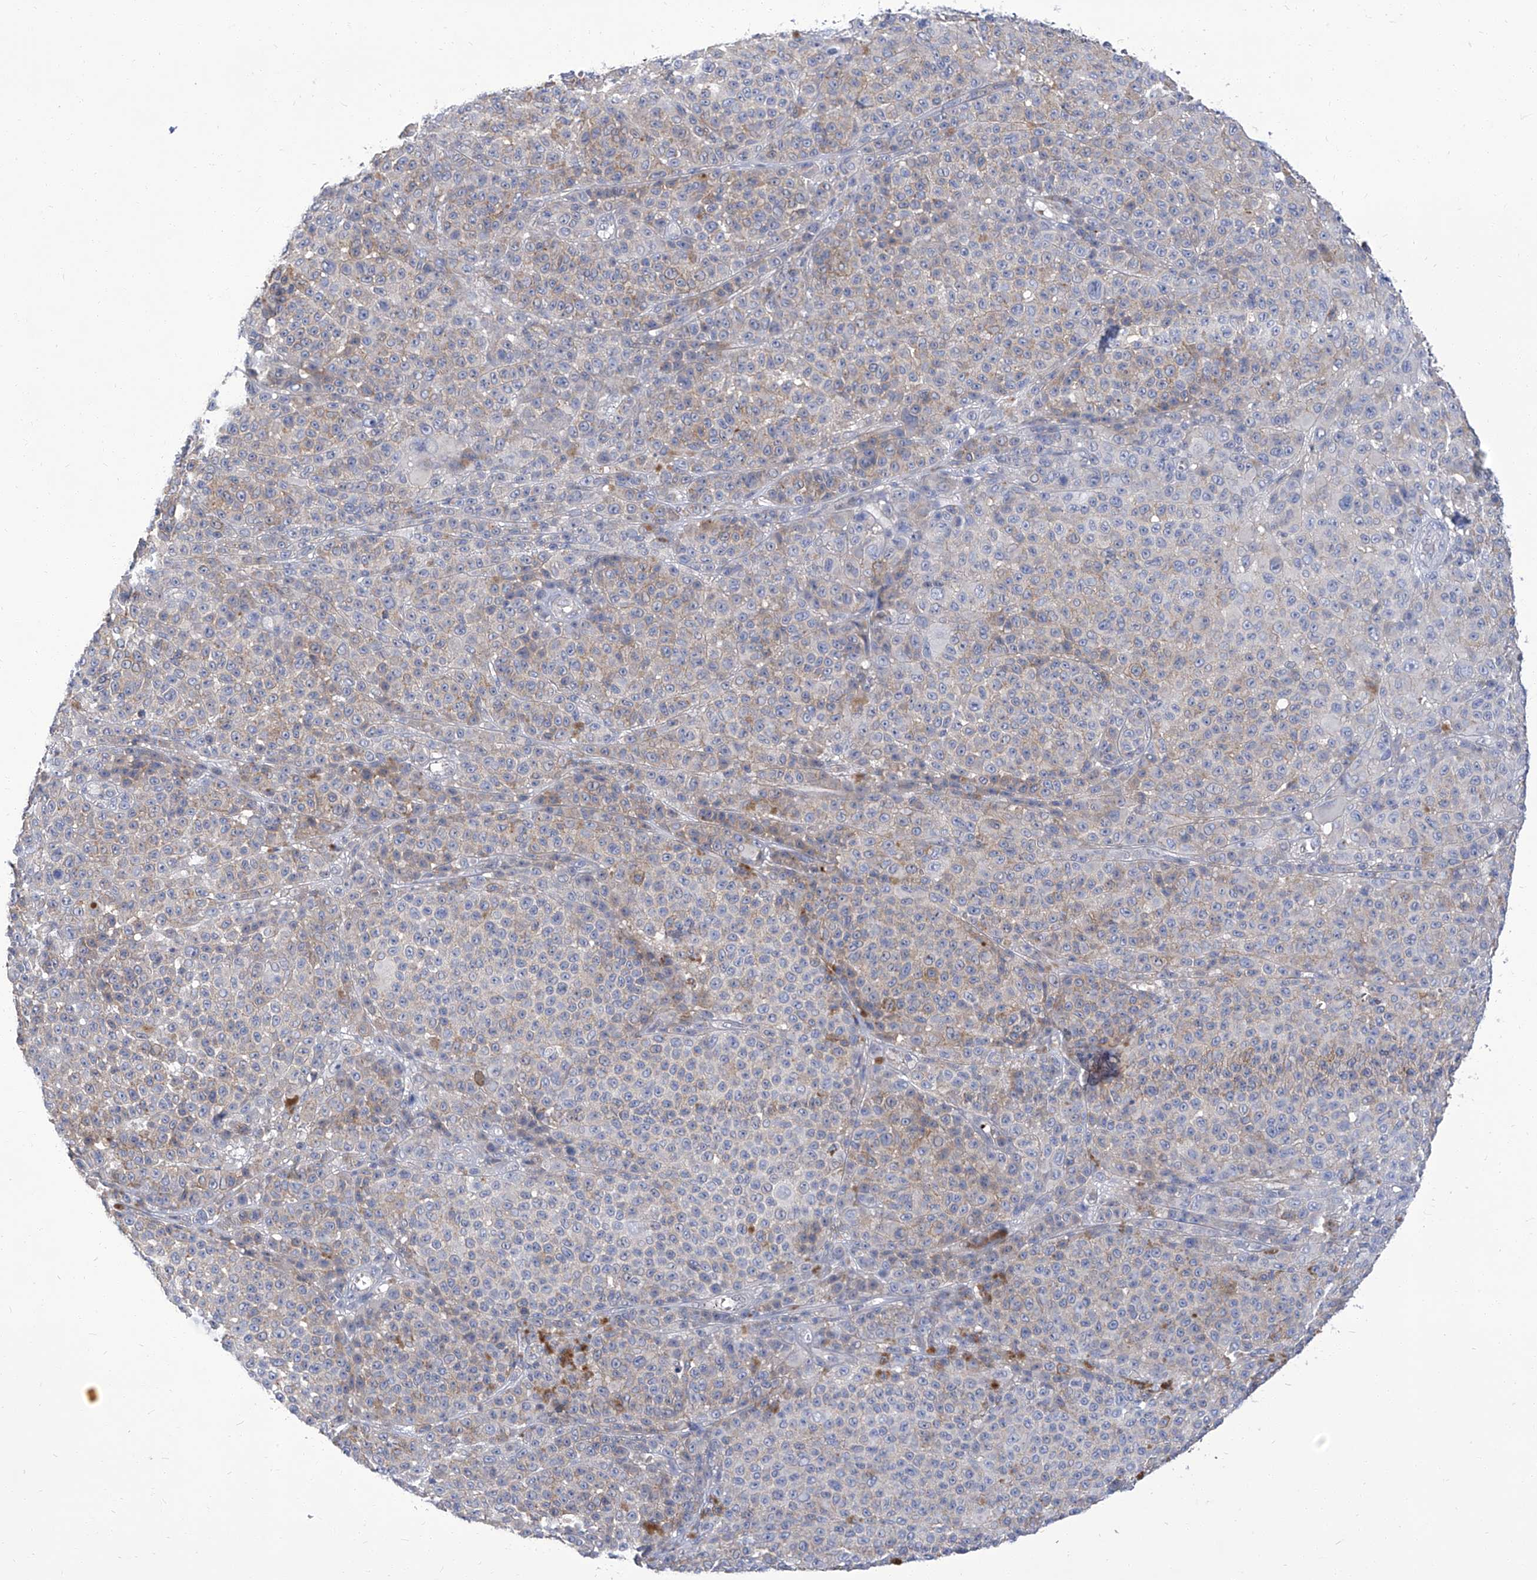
{"staining": {"intensity": "weak", "quantity": "<25%", "location": "cytoplasmic/membranous"}, "tissue": "melanoma", "cell_type": "Tumor cells", "image_type": "cancer", "snomed": [{"axis": "morphology", "description": "Malignant melanoma, NOS"}, {"axis": "topography", "description": "Skin"}], "caption": "An IHC micrograph of malignant melanoma is shown. There is no staining in tumor cells of malignant melanoma.", "gene": "PARD3", "patient": {"sex": "female", "age": 94}}